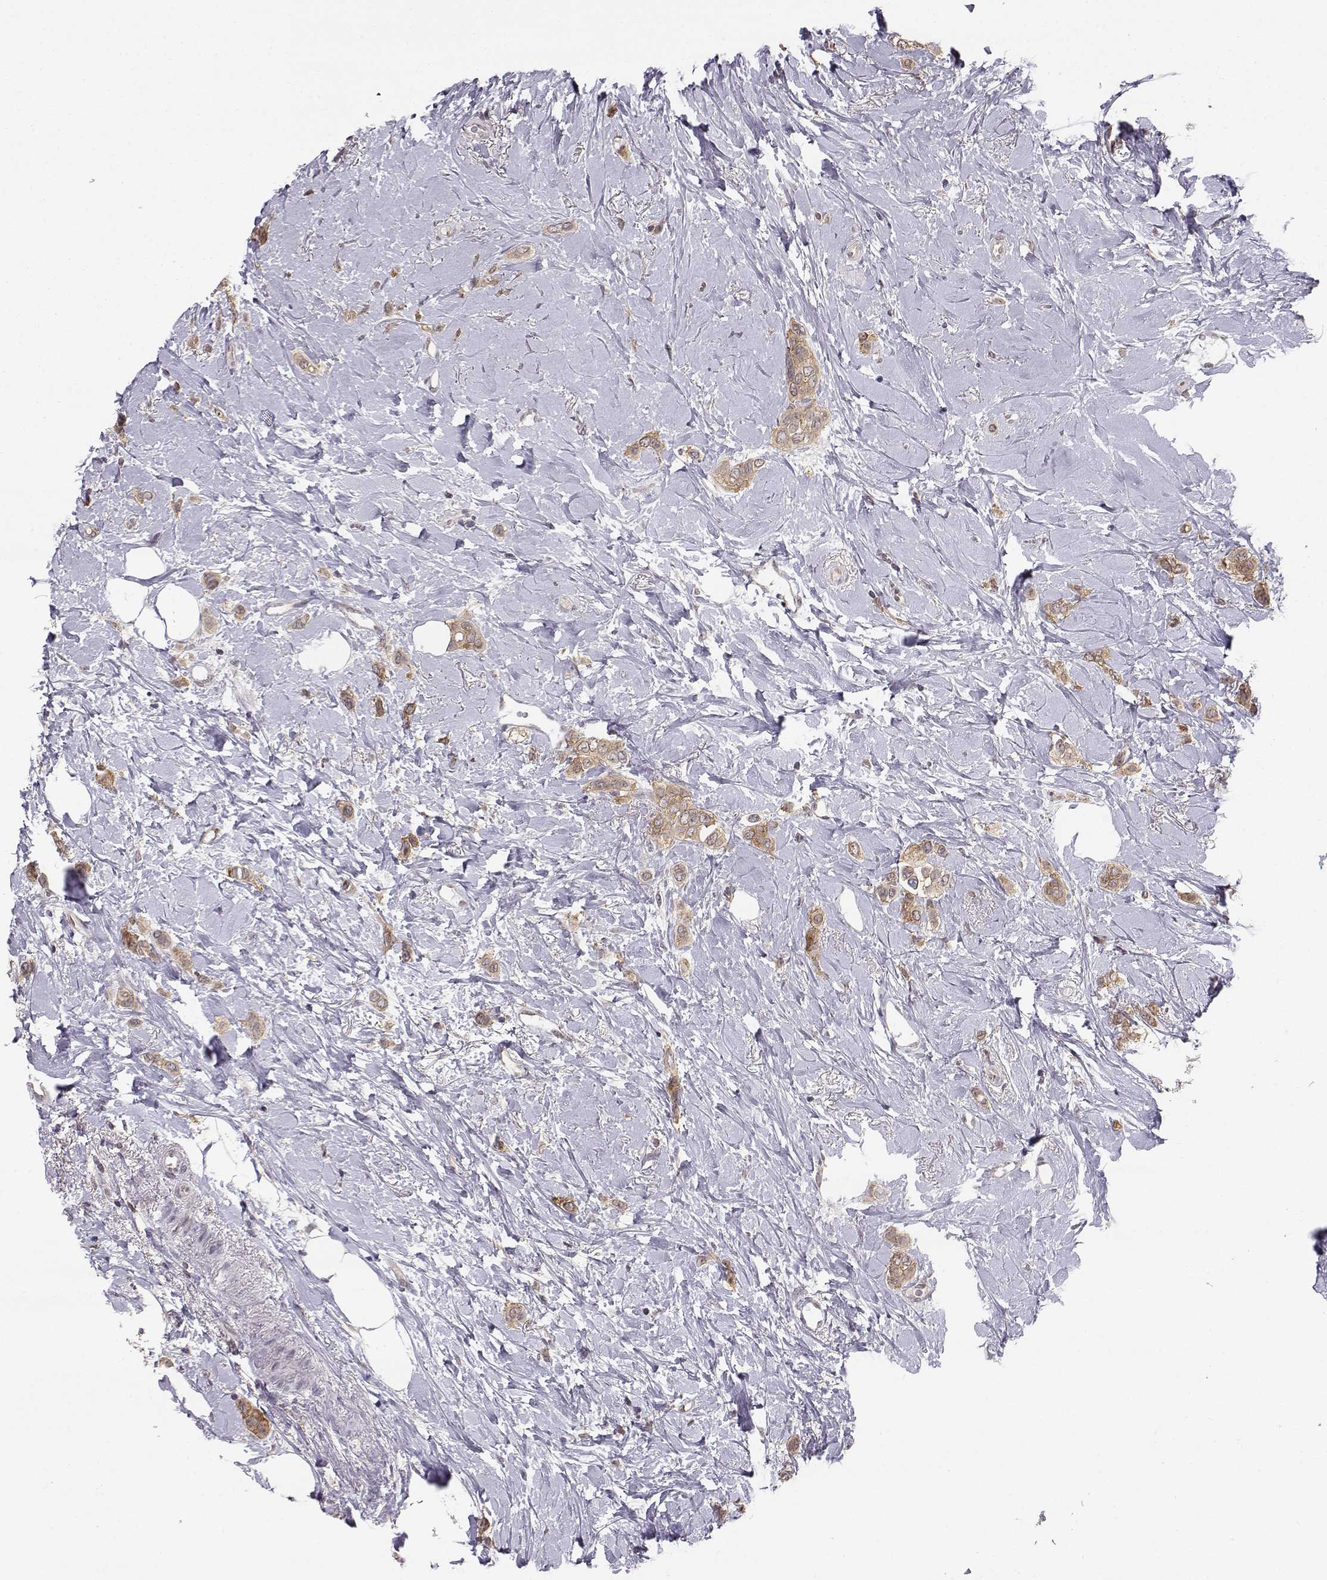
{"staining": {"intensity": "moderate", "quantity": ">75%", "location": "cytoplasmic/membranous"}, "tissue": "breast cancer", "cell_type": "Tumor cells", "image_type": "cancer", "snomed": [{"axis": "morphology", "description": "Lobular carcinoma"}, {"axis": "topography", "description": "Breast"}], "caption": "A micrograph showing moderate cytoplasmic/membranous expression in about >75% of tumor cells in lobular carcinoma (breast), as visualized by brown immunohistochemical staining.", "gene": "KIF13B", "patient": {"sex": "female", "age": 66}}